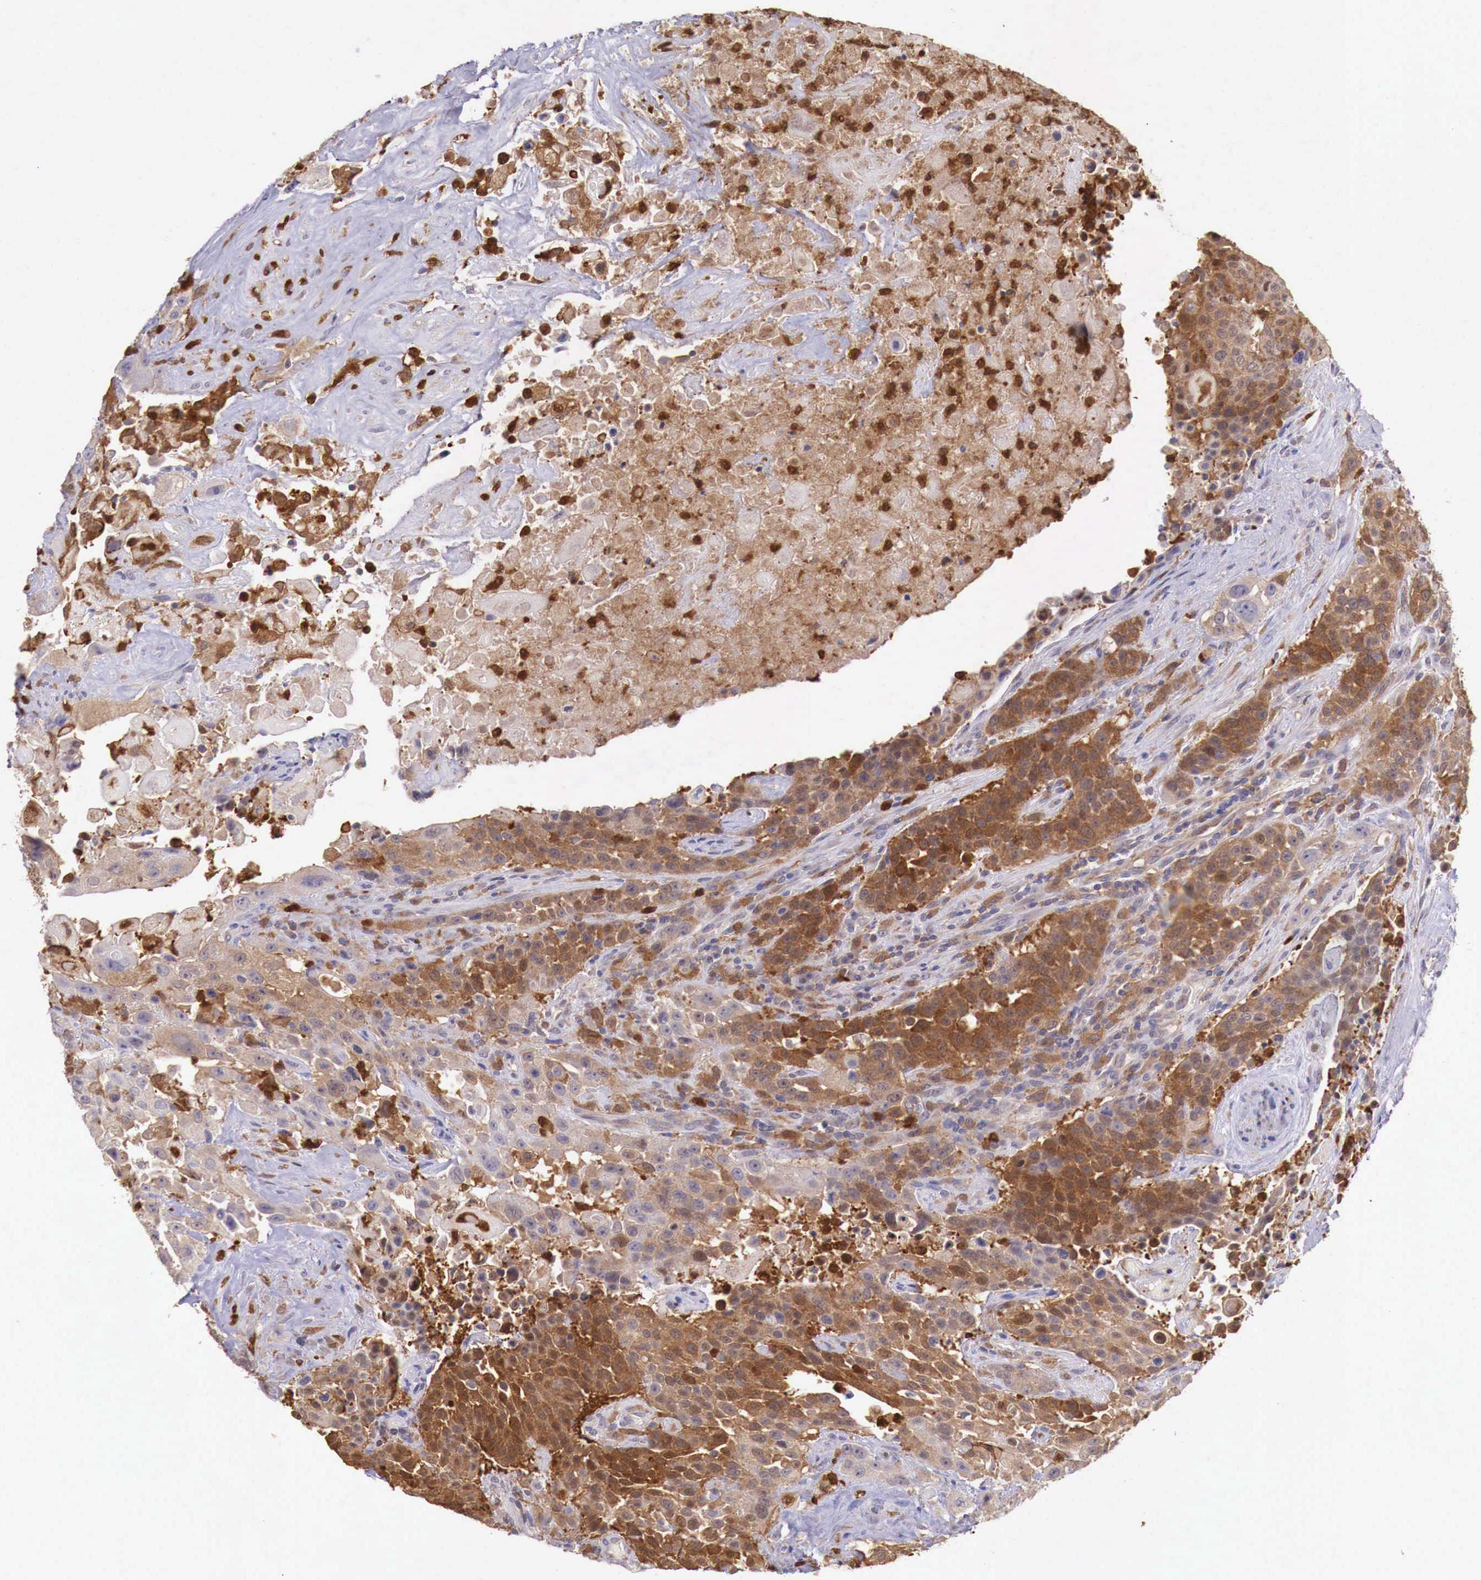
{"staining": {"intensity": "strong", "quantity": "25%-75%", "location": "cytoplasmic/membranous"}, "tissue": "urothelial cancer", "cell_type": "Tumor cells", "image_type": "cancer", "snomed": [{"axis": "morphology", "description": "Urothelial carcinoma, High grade"}, {"axis": "topography", "description": "Urinary bladder"}], "caption": "IHC of human urothelial cancer shows high levels of strong cytoplasmic/membranous staining in about 25%-75% of tumor cells.", "gene": "GAB2", "patient": {"sex": "male", "age": 74}}